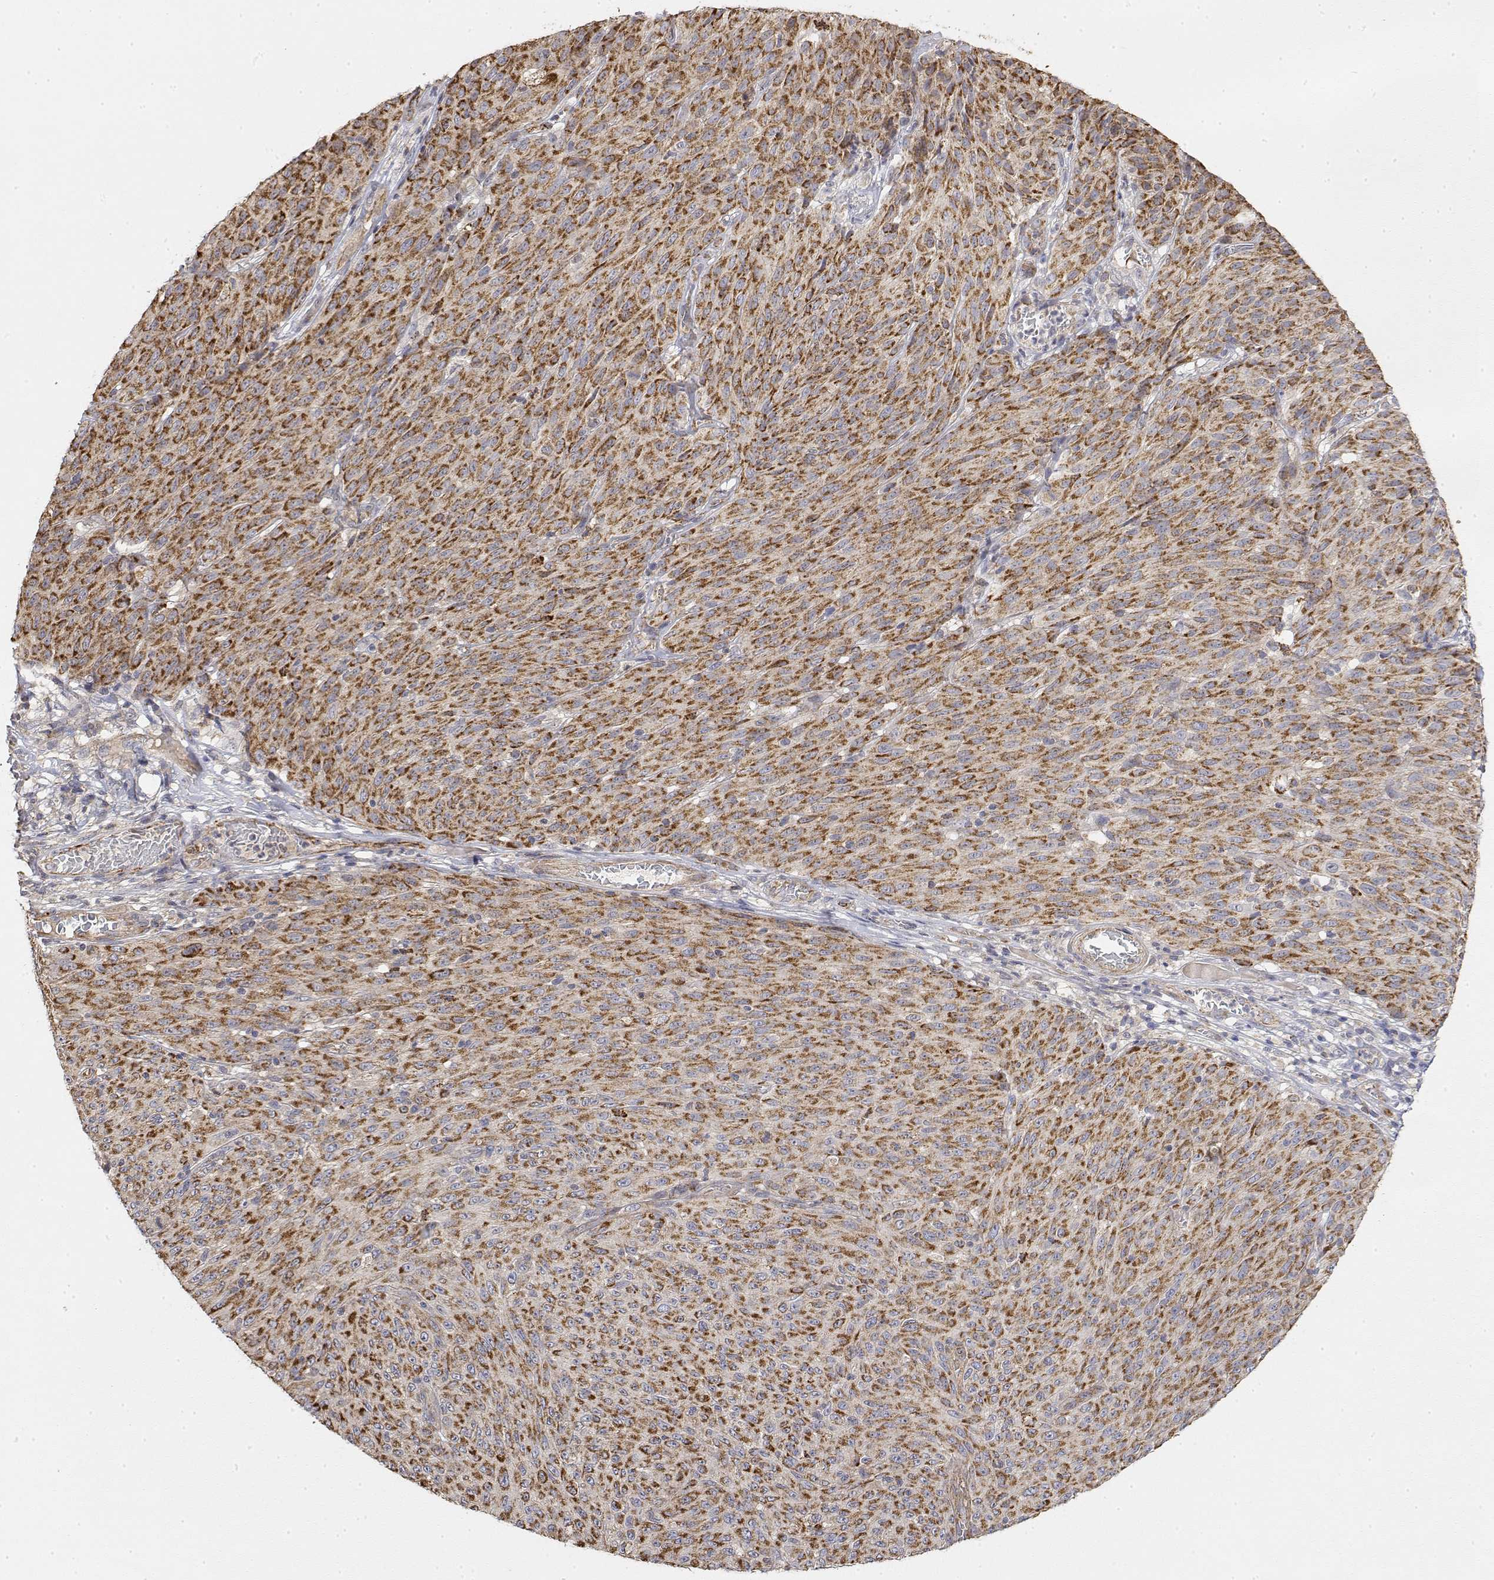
{"staining": {"intensity": "moderate", "quantity": ">75%", "location": "cytoplasmic/membranous"}, "tissue": "melanoma", "cell_type": "Tumor cells", "image_type": "cancer", "snomed": [{"axis": "morphology", "description": "Malignant melanoma, NOS"}, {"axis": "topography", "description": "Skin"}], "caption": "A medium amount of moderate cytoplasmic/membranous positivity is appreciated in approximately >75% of tumor cells in melanoma tissue.", "gene": "LONRF3", "patient": {"sex": "male", "age": 85}}